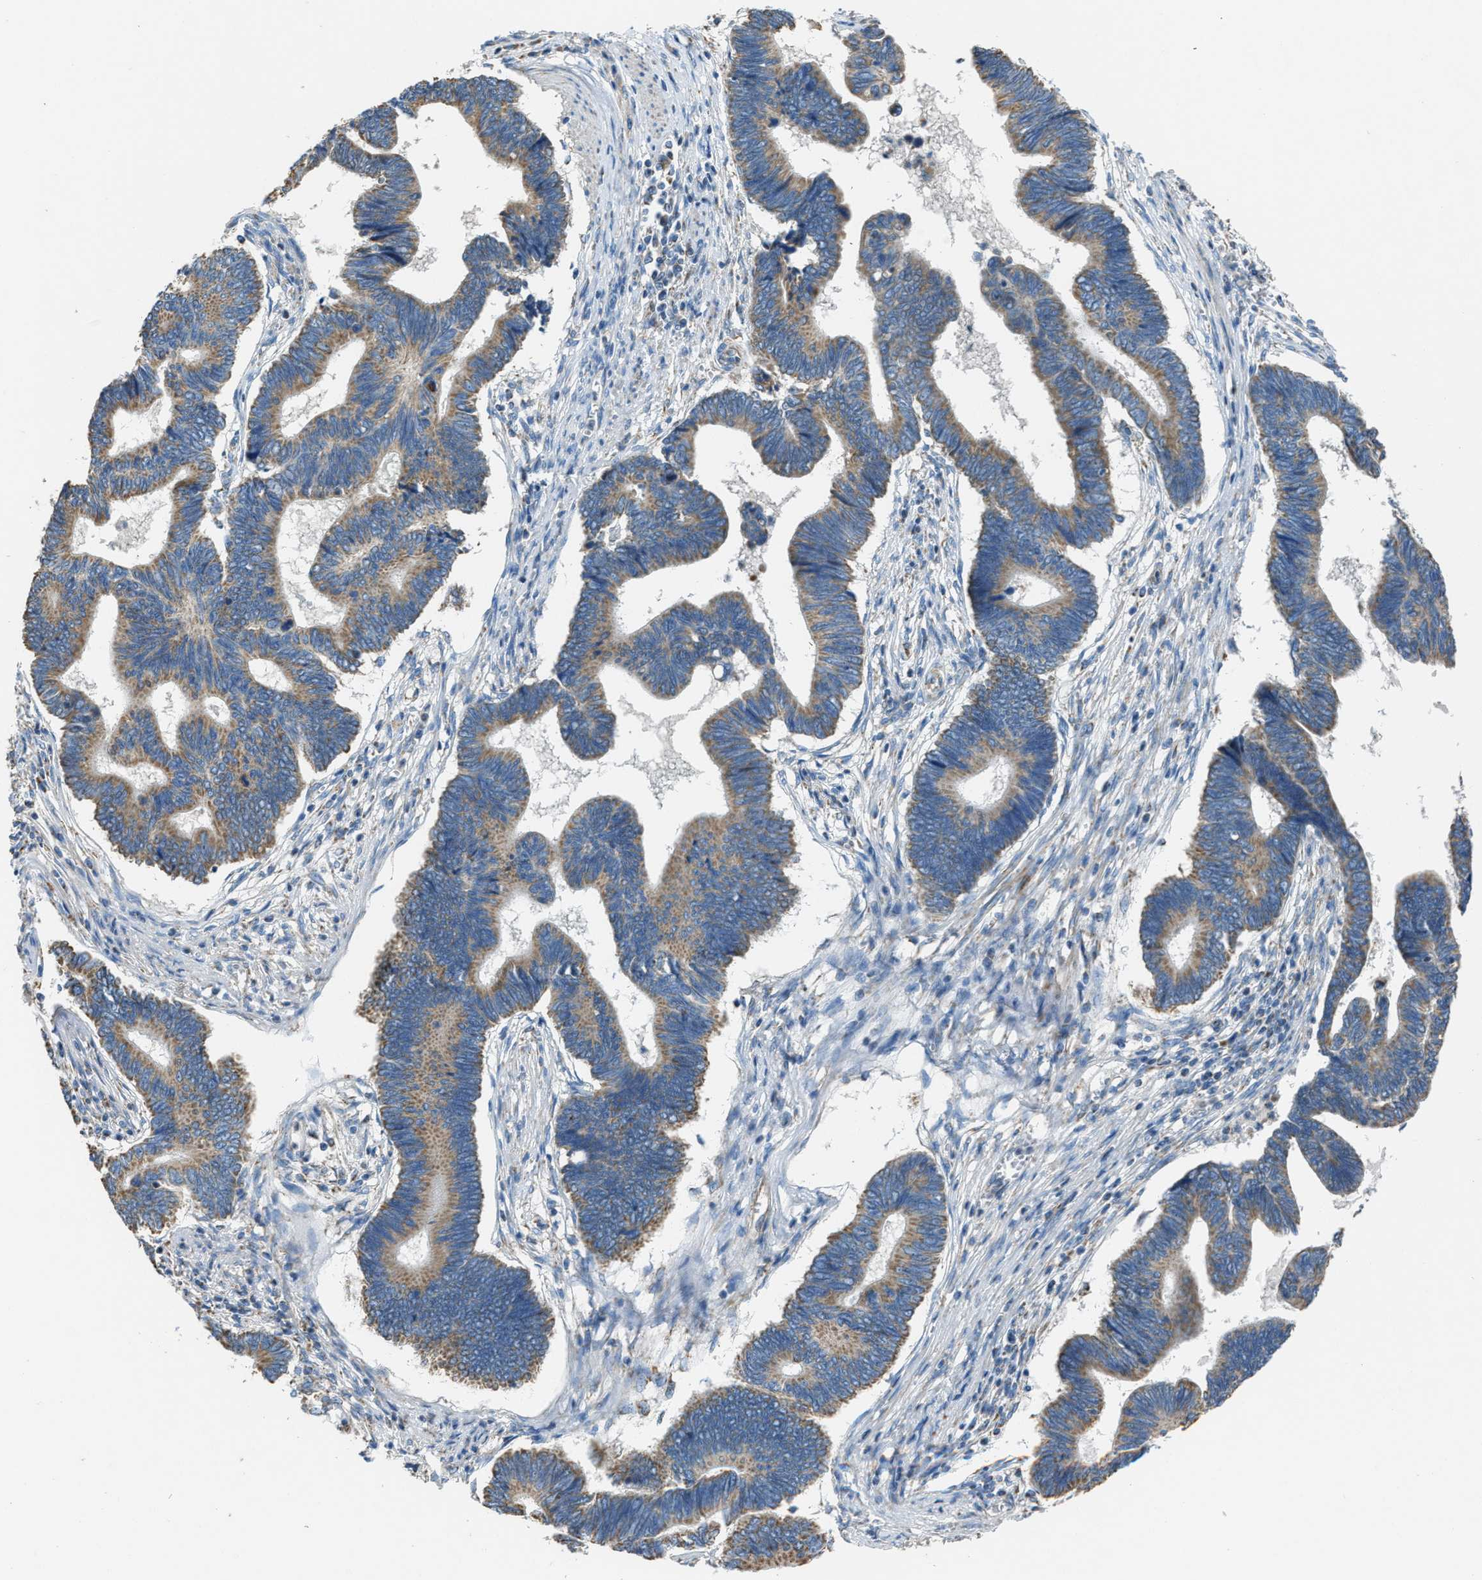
{"staining": {"intensity": "moderate", "quantity": ">75%", "location": "cytoplasmic/membranous"}, "tissue": "pancreatic cancer", "cell_type": "Tumor cells", "image_type": "cancer", "snomed": [{"axis": "morphology", "description": "Adenocarcinoma, NOS"}, {"axis": "topography", "description": "Pancreas"}], "caption": "This is an image of immunohistochemistry staining of pancreatic cancer (adenocarcinoma), which shows moderate staining in the cytoplasmic/membranous of tumor cells.", "gene": "SLC25A11", "patient": {"sex": "female", "age": 70}}